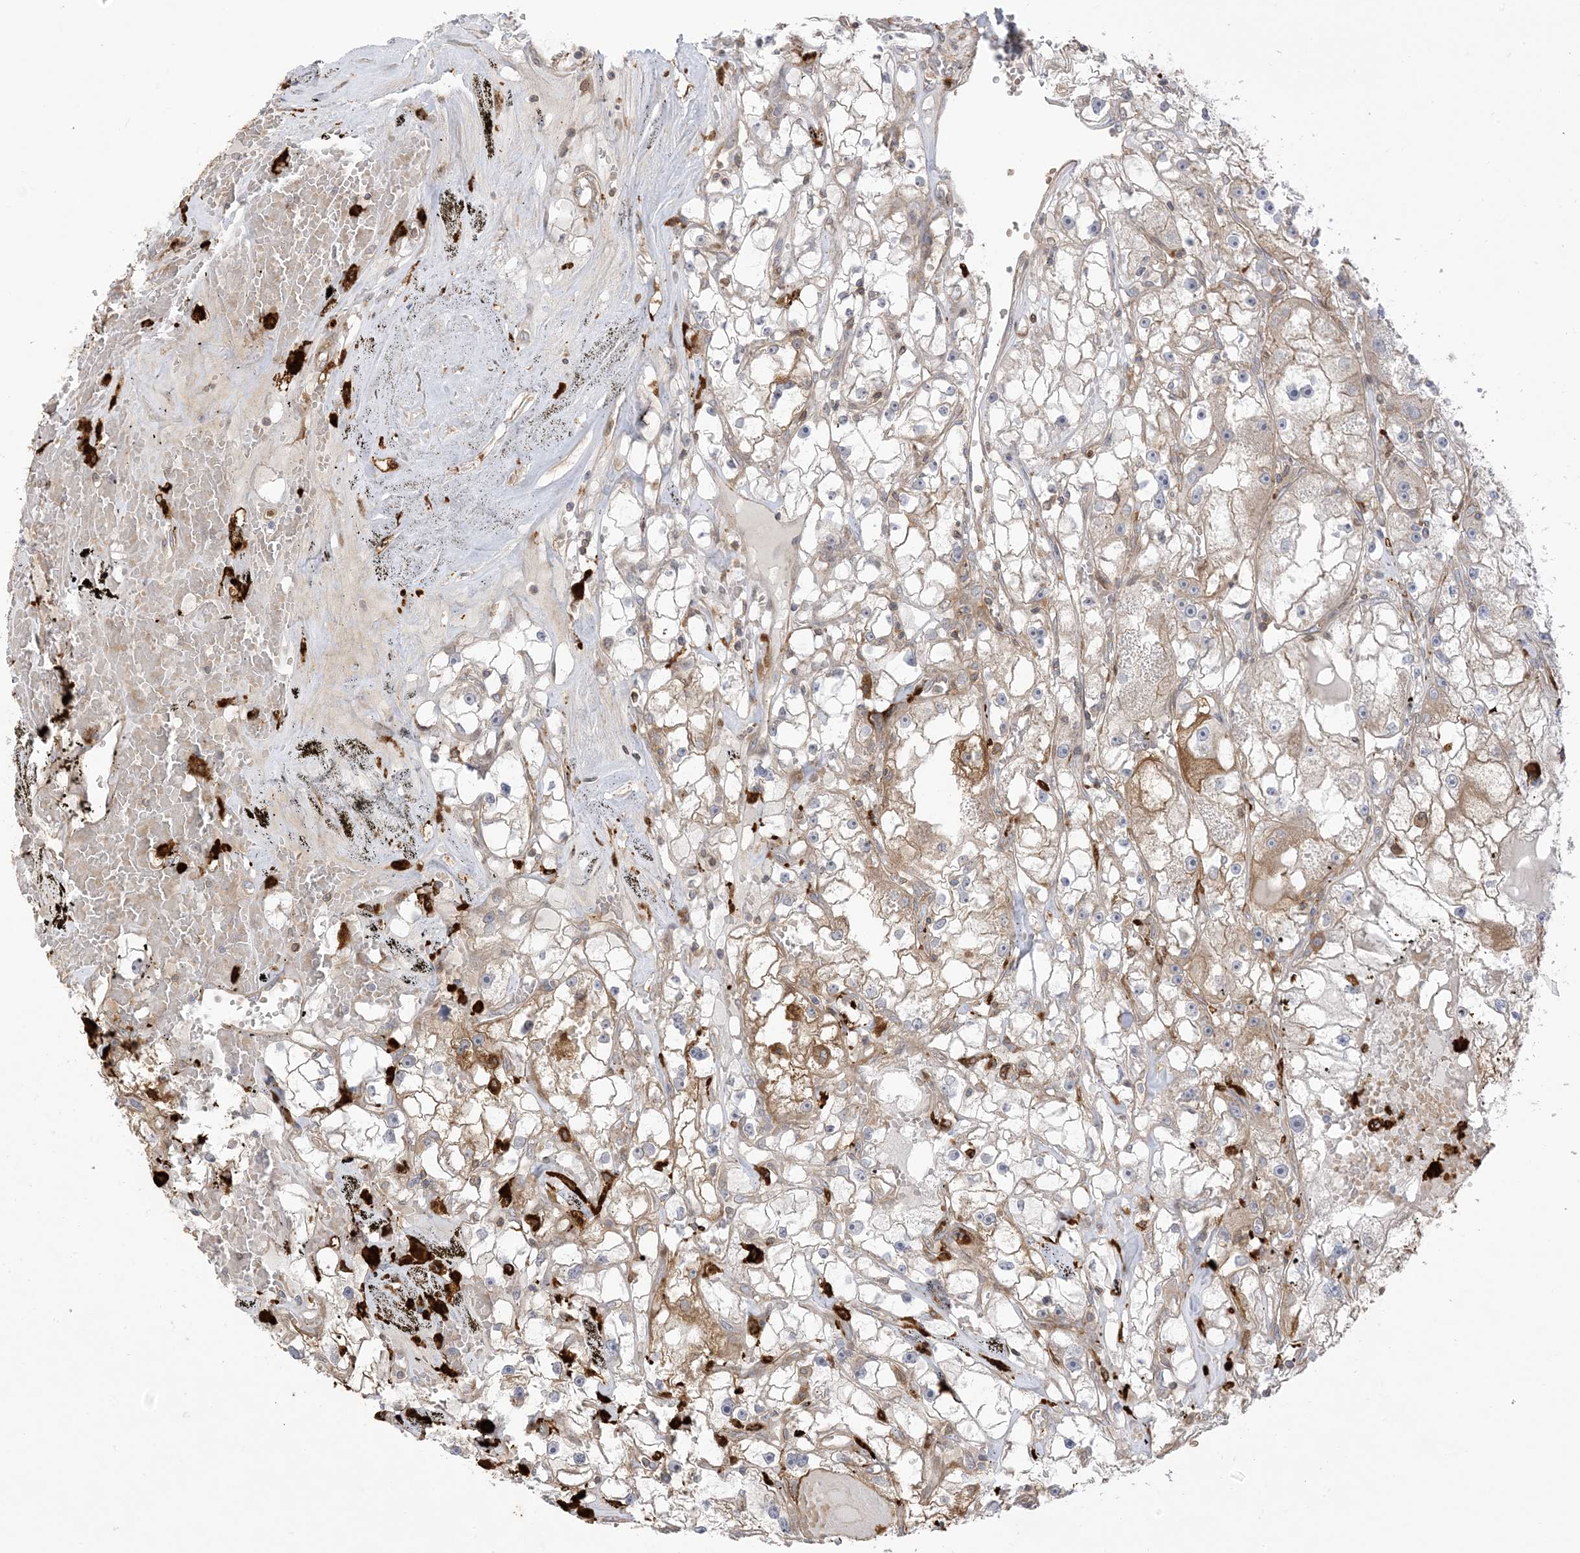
{"staining": {"intensity": "moderate", "quantity": "25%-75%", "location": "cytoplasmic/membranous"}, "tissue": "renal cancer", "cell_type": "Tumor cells", "image_type": "cancer", "snomed": [{"axis": "morphology", "description": "Adenocarcinoma, NOS"}, {"axis": "topography", "description": "Kidney"}], "caption": "About 25%-75% of tumor cells in human renal cancer display moderate cytoplasmic/membranous protein staining as visualized by brown immunohistochemical staining.", "gene": "ICMT", "patient": {"sex": "male", "age": 56}}